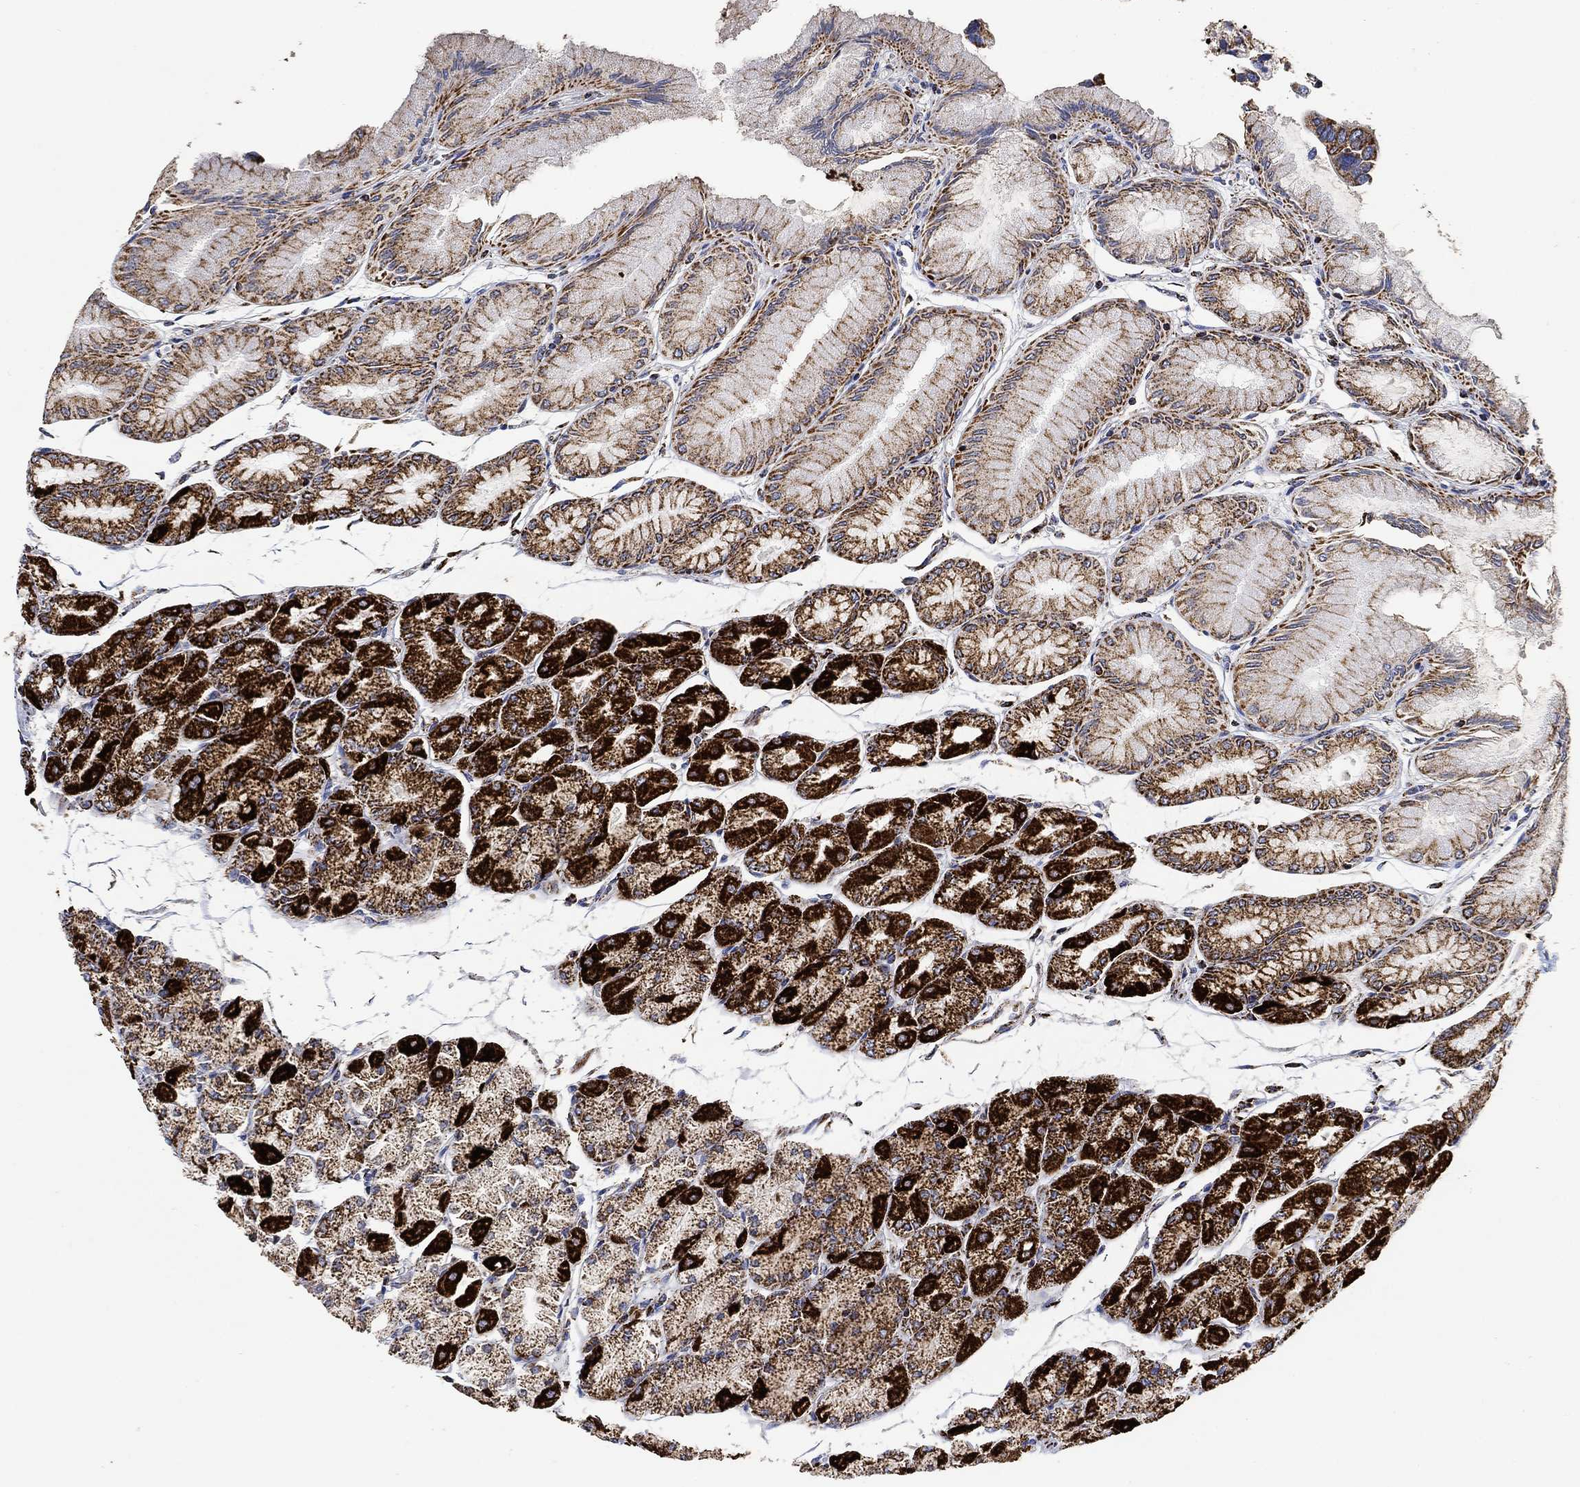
{"staining": {"intensity": "strong", "quantity": "25%-75%", "location": "cytoplasmic/membranous"}, "tissue": "stomach", "cell_type": "Glandular cells", "image_type": "normal", "snomed": [{"axis": "morphology", "description": "Normal tissue, NOS"}, {"axis": "topography", "description": "Stomach, upper"}], "caption": "Immunohistochemistry (IHC) photomicrograph of unremarkable stomach: human stomach stained using immunohistochemistry displays high levels of strong protein expression localized specifically in the cytoplasmic/membranous of glandular cells, appearing as a cytoplasmic/membranous brown color.", "gene": "NDUFS3", "patient": {"sex": "male", "age": 60}}